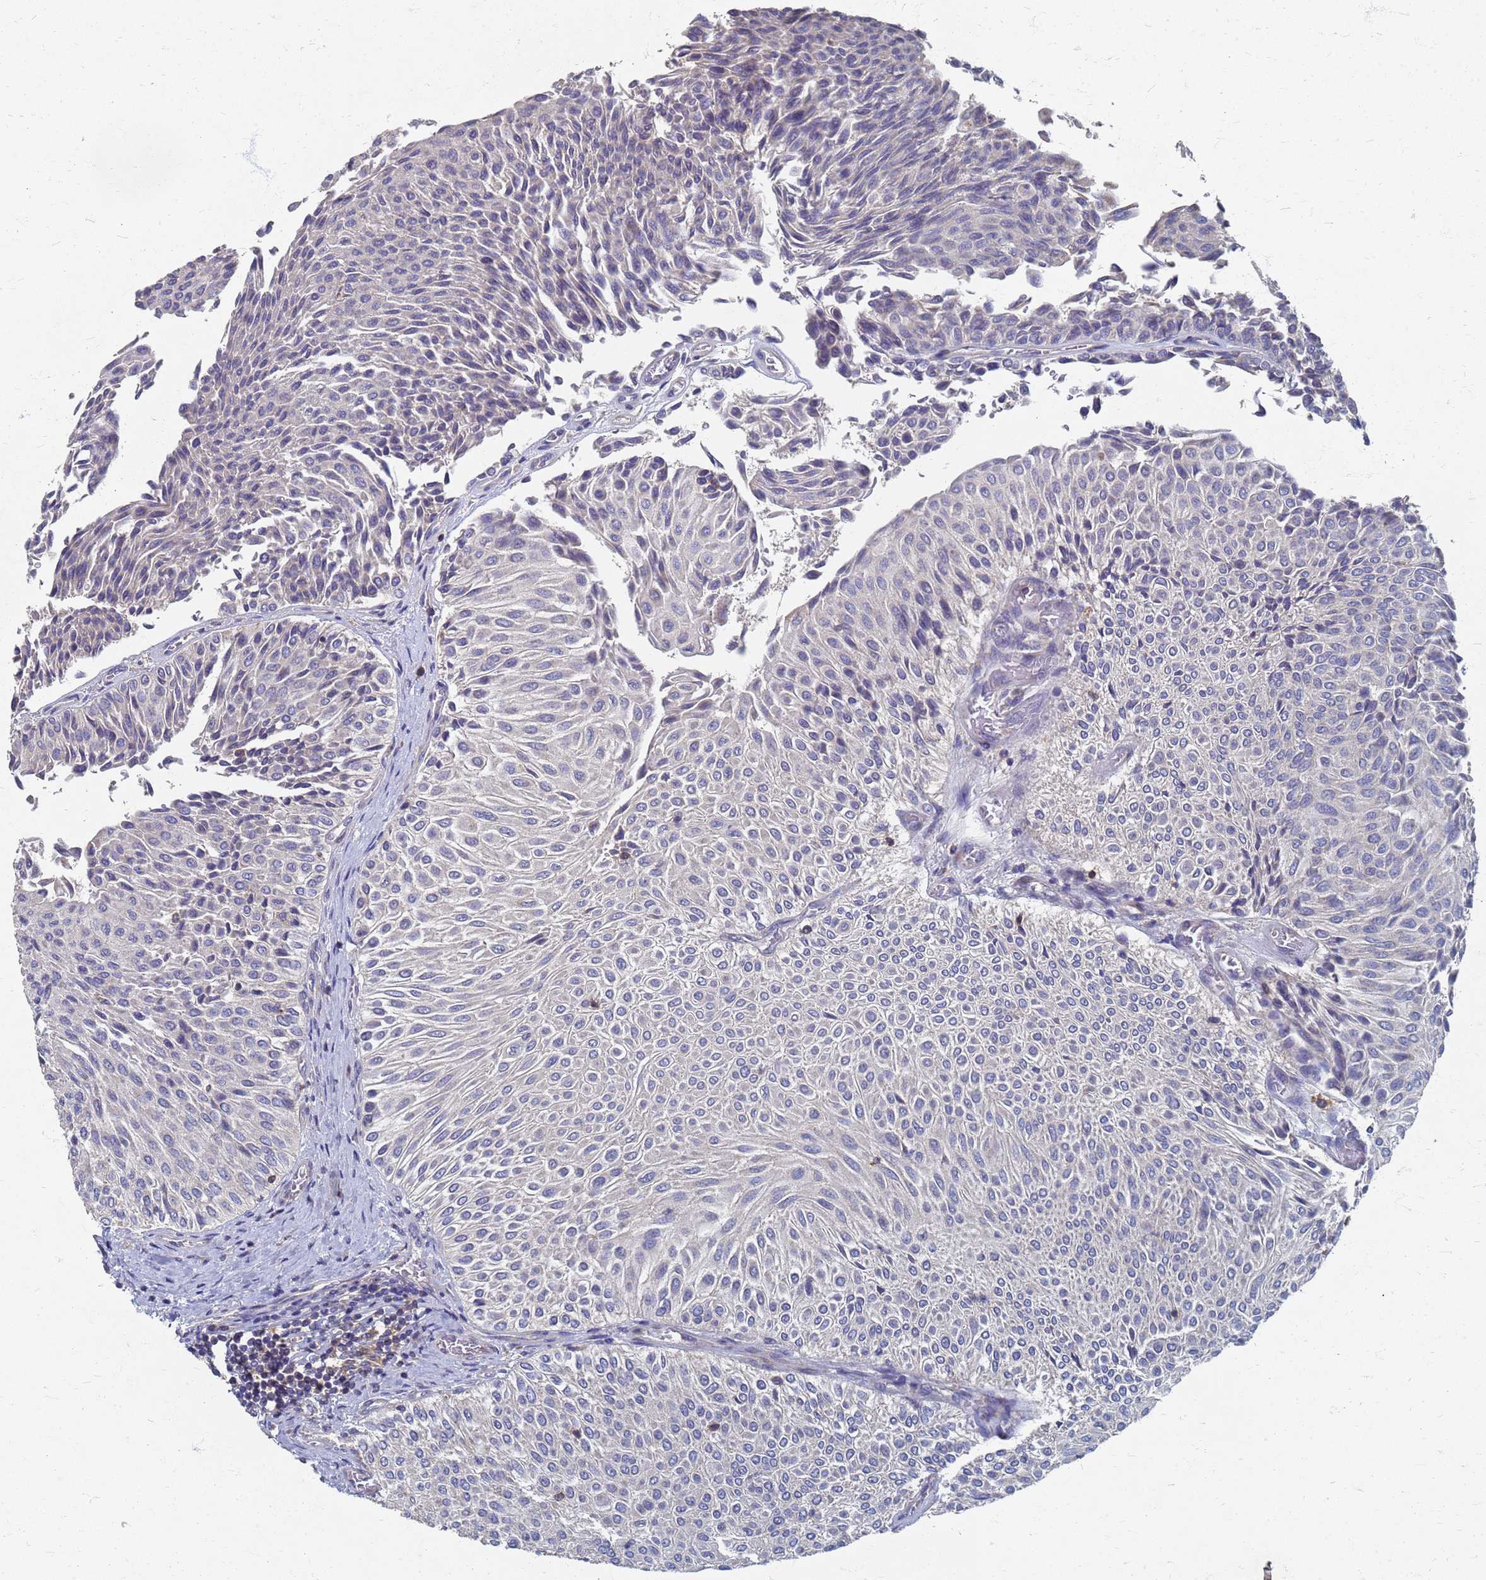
{"staining": {"intensity": "negative", "quantity": "none", "location": "none"}, "tissue": "urothelial cancer", "cell_type": "Tumor cells", "image_type": "cancer", "snomed": [{"axis": "morphology", "description": "Urothelial carcinoma, Low grade"}, {"axis": "topography", "description": "Urinary bladder"}], "caption": "An immunohistochemistry micrograph of low-grade urothelial carcinoma is shown. There is no staining in tumor cells of low-grade urothelial carcinoma.", "gene": "KRCC1", "patient": {"sex": "male", "age": 78}}